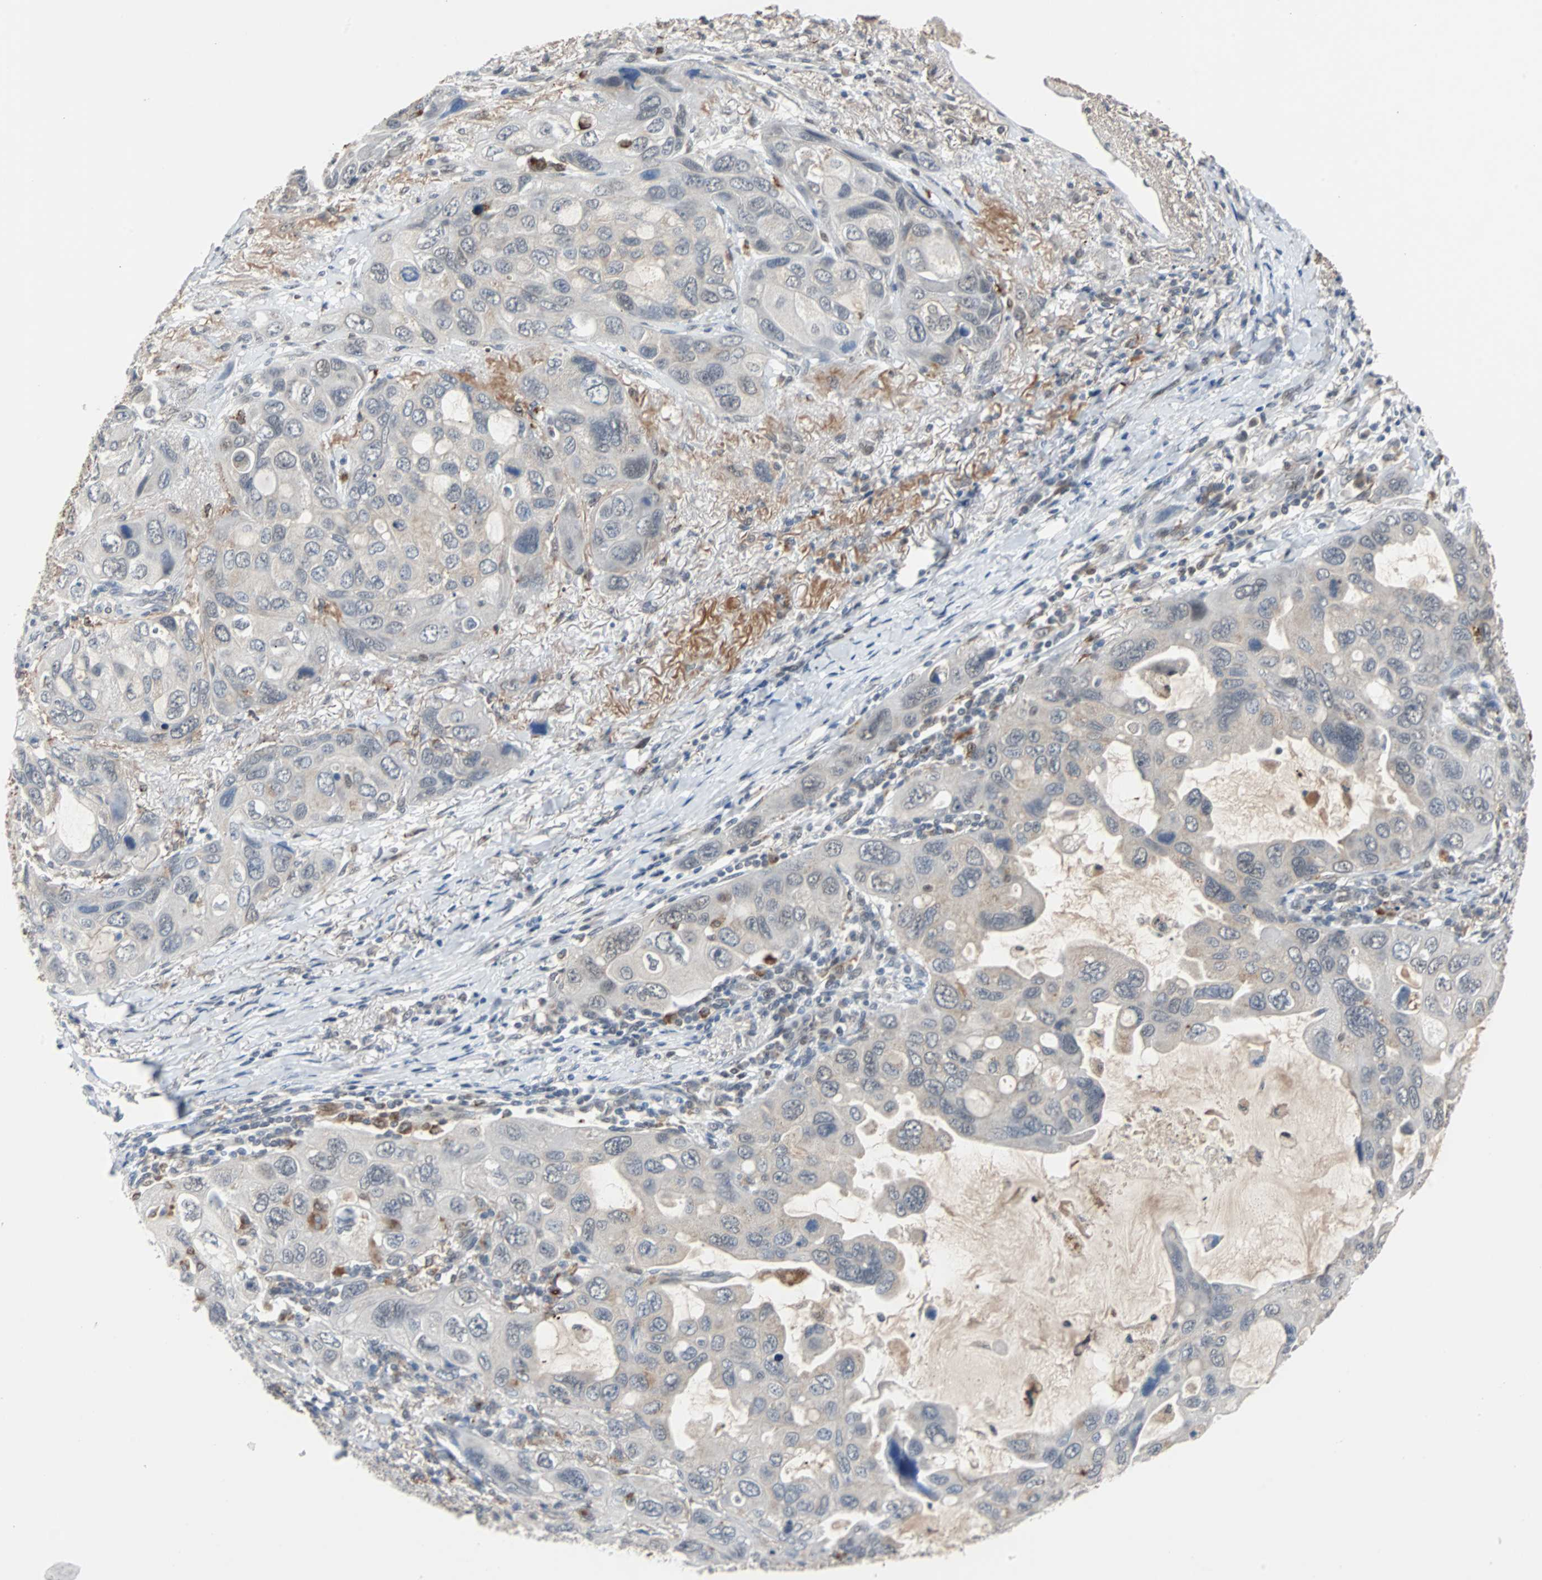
{"staining": {"intensity": "weak", "quantity": "<25%", "location": "cytoplasmic/membranous"}, "tissue": "lung cancer", "cell_type": "Tumor cells", "image_type": "cancer", "snomed": [{"axis": "morphology", "description": "Squamous cell carcinoma, NOS"}, {"axis": "topography", "description": "Lung"}], "caption": "This is a image of IHC staining of squamous cell carcinoma (lung), which shows no expression in tumor cells.", "gene": "HLX", "patient": {"sex": "female", "age": 73}}